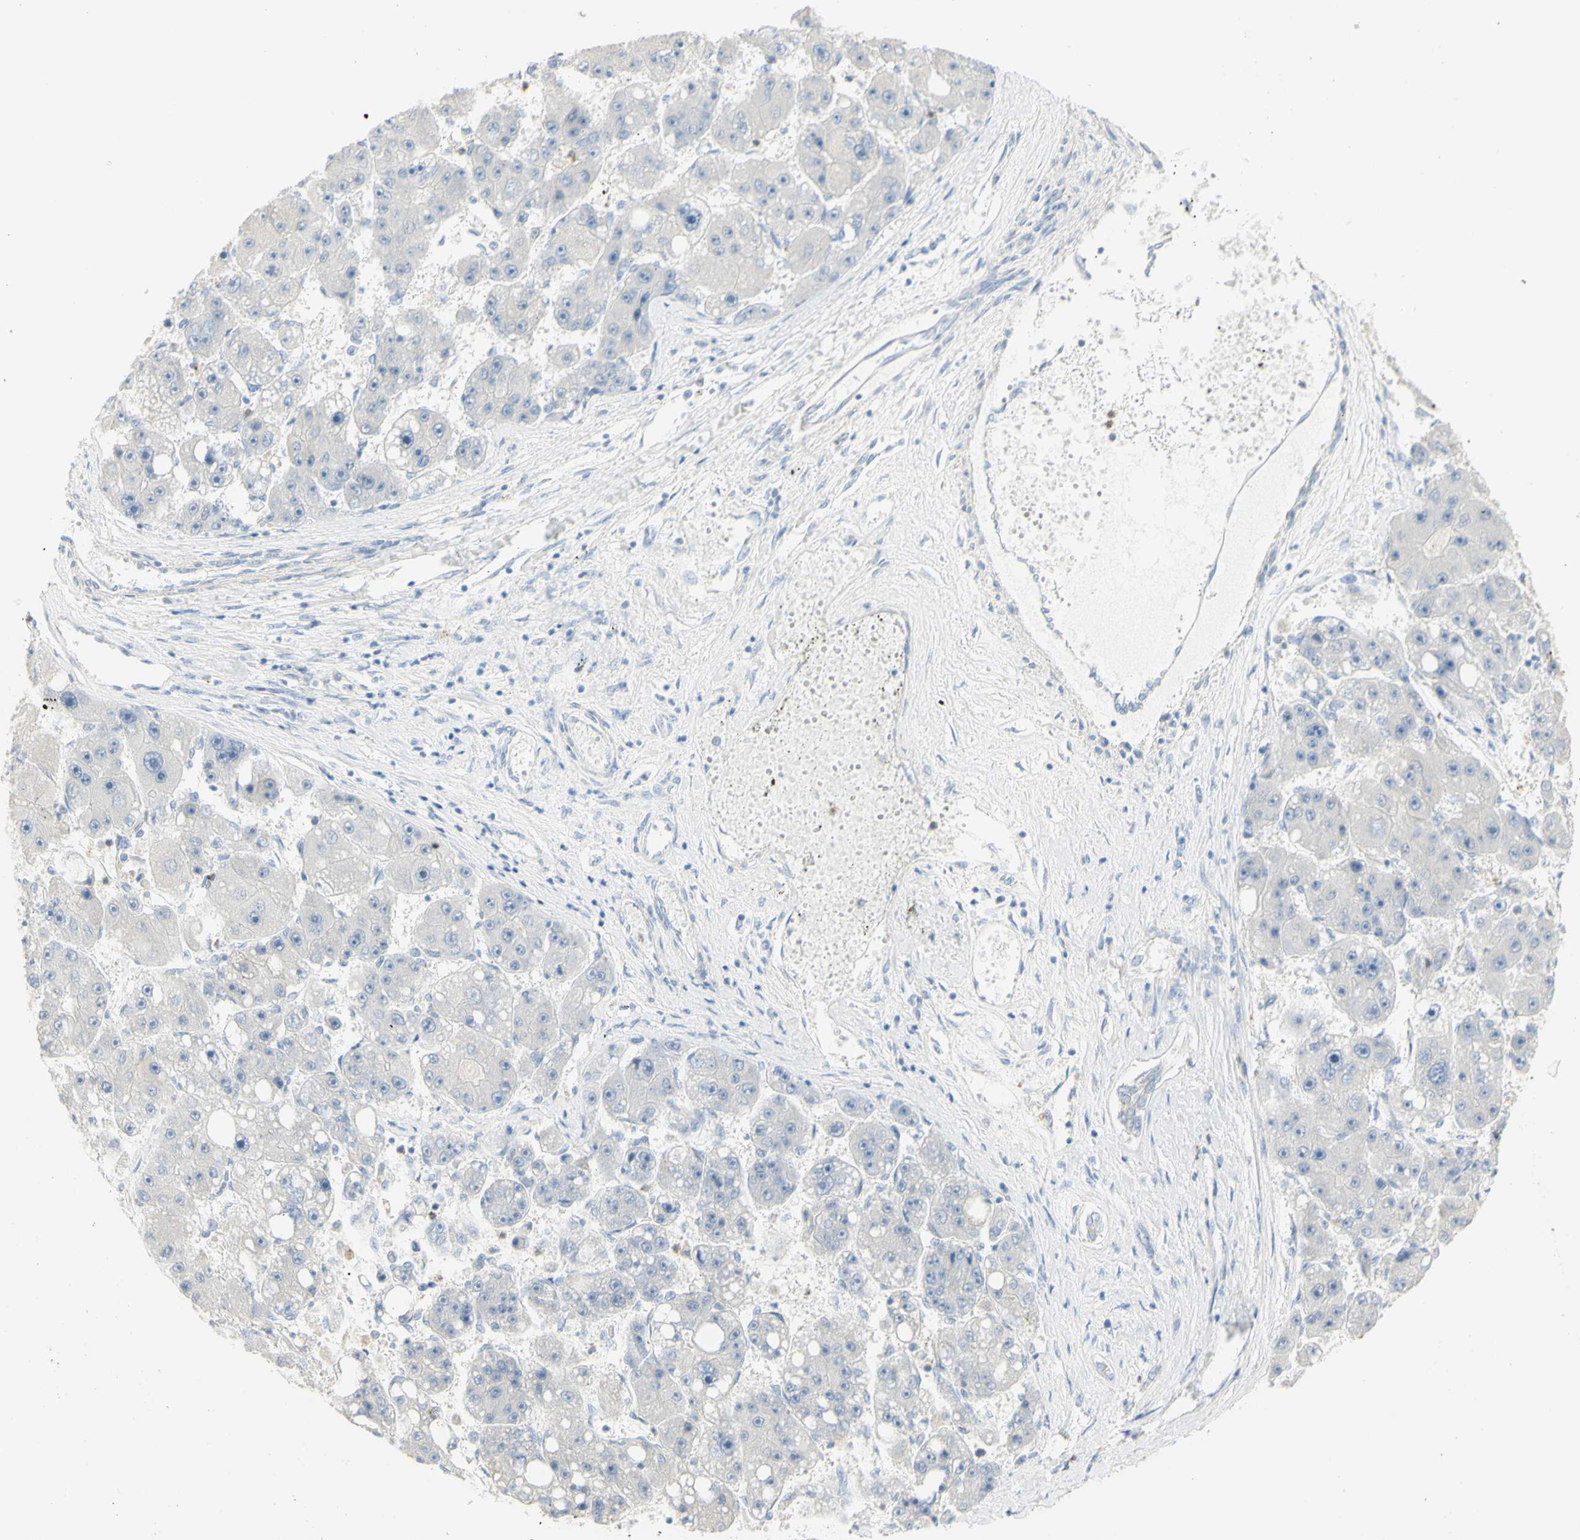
{"staining": {"intensity": "negative", "quantity": "none", "location": "none"}, "tissue": "liver cancer", "cell_type": "Tumor cells", "image_type": "cancer", "snomed": [{"axis": "morphology", "description": "Carcinoma, Hepatocellular, NOS"}, {"axis": "topography", "description": "Liver"}], "caption": "The photomicrograph reveals no staining of tumor cells in hepatocellular carcinoma (liver).", "gene": "B4GALNT3", "patient": {"sex": "female", "age": 61}}